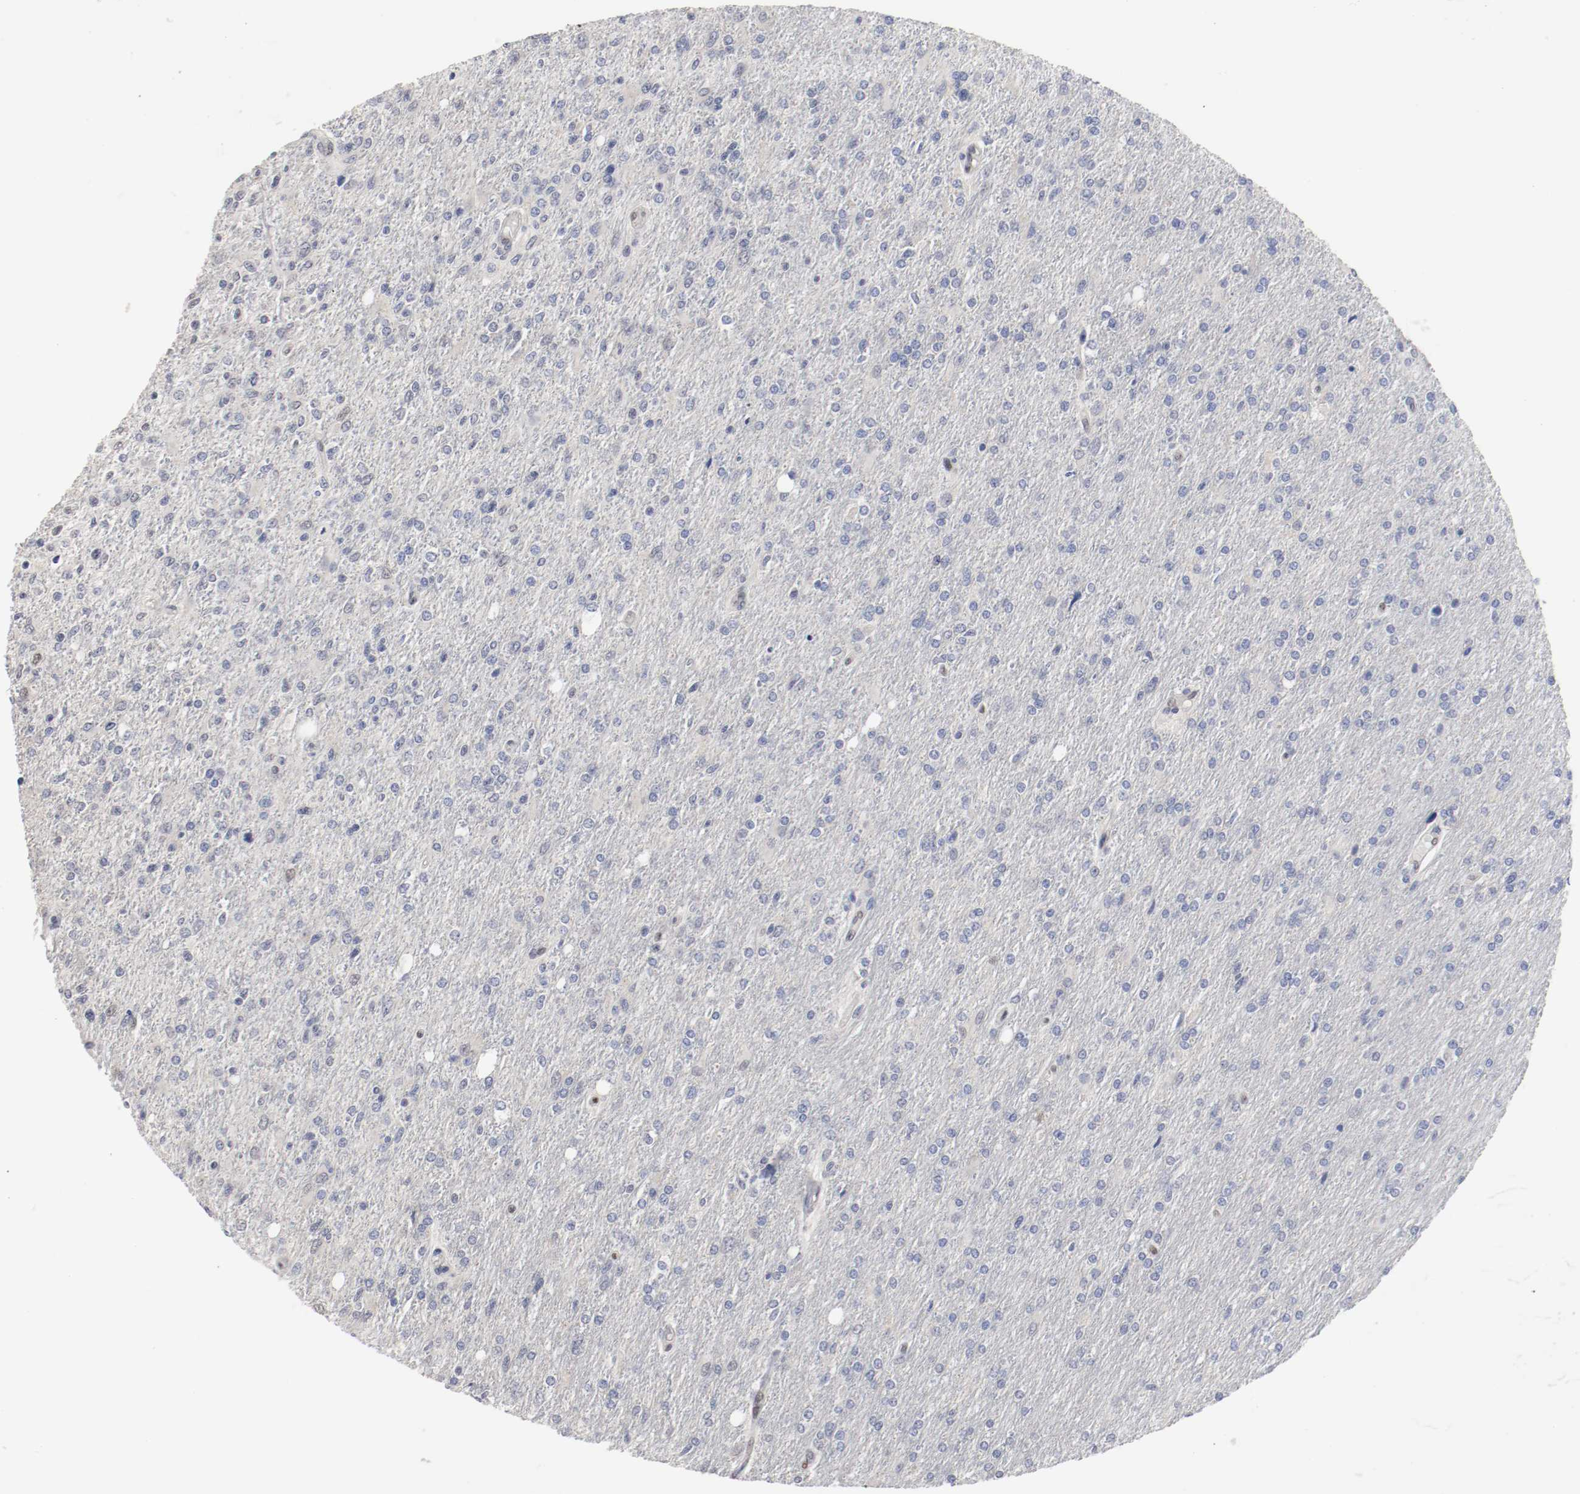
{"staining": {"intensity": "negative", "quantity": "none", "location": "none"}, "tissue": "glioma", "cell_type": "Tumor cells", "image_type": "cancer", "snomed": [{"axis": "morphology", "description": "Glioma, malignant, High grade"}, {"axis": "topography", "description": "Cerebral cortex"}], "caption": "Histopathology image shows no protein positivity in tumor cells of glioma tissue. Brightfield microscopy of immunohistochemistry stained with DAB (3,3'-diaminobenzidine) (brown) and hematoxylin (blue), captured at high magnification.", "gene": "FOSL2", "patient": {"sex": "male", "age": 76}}